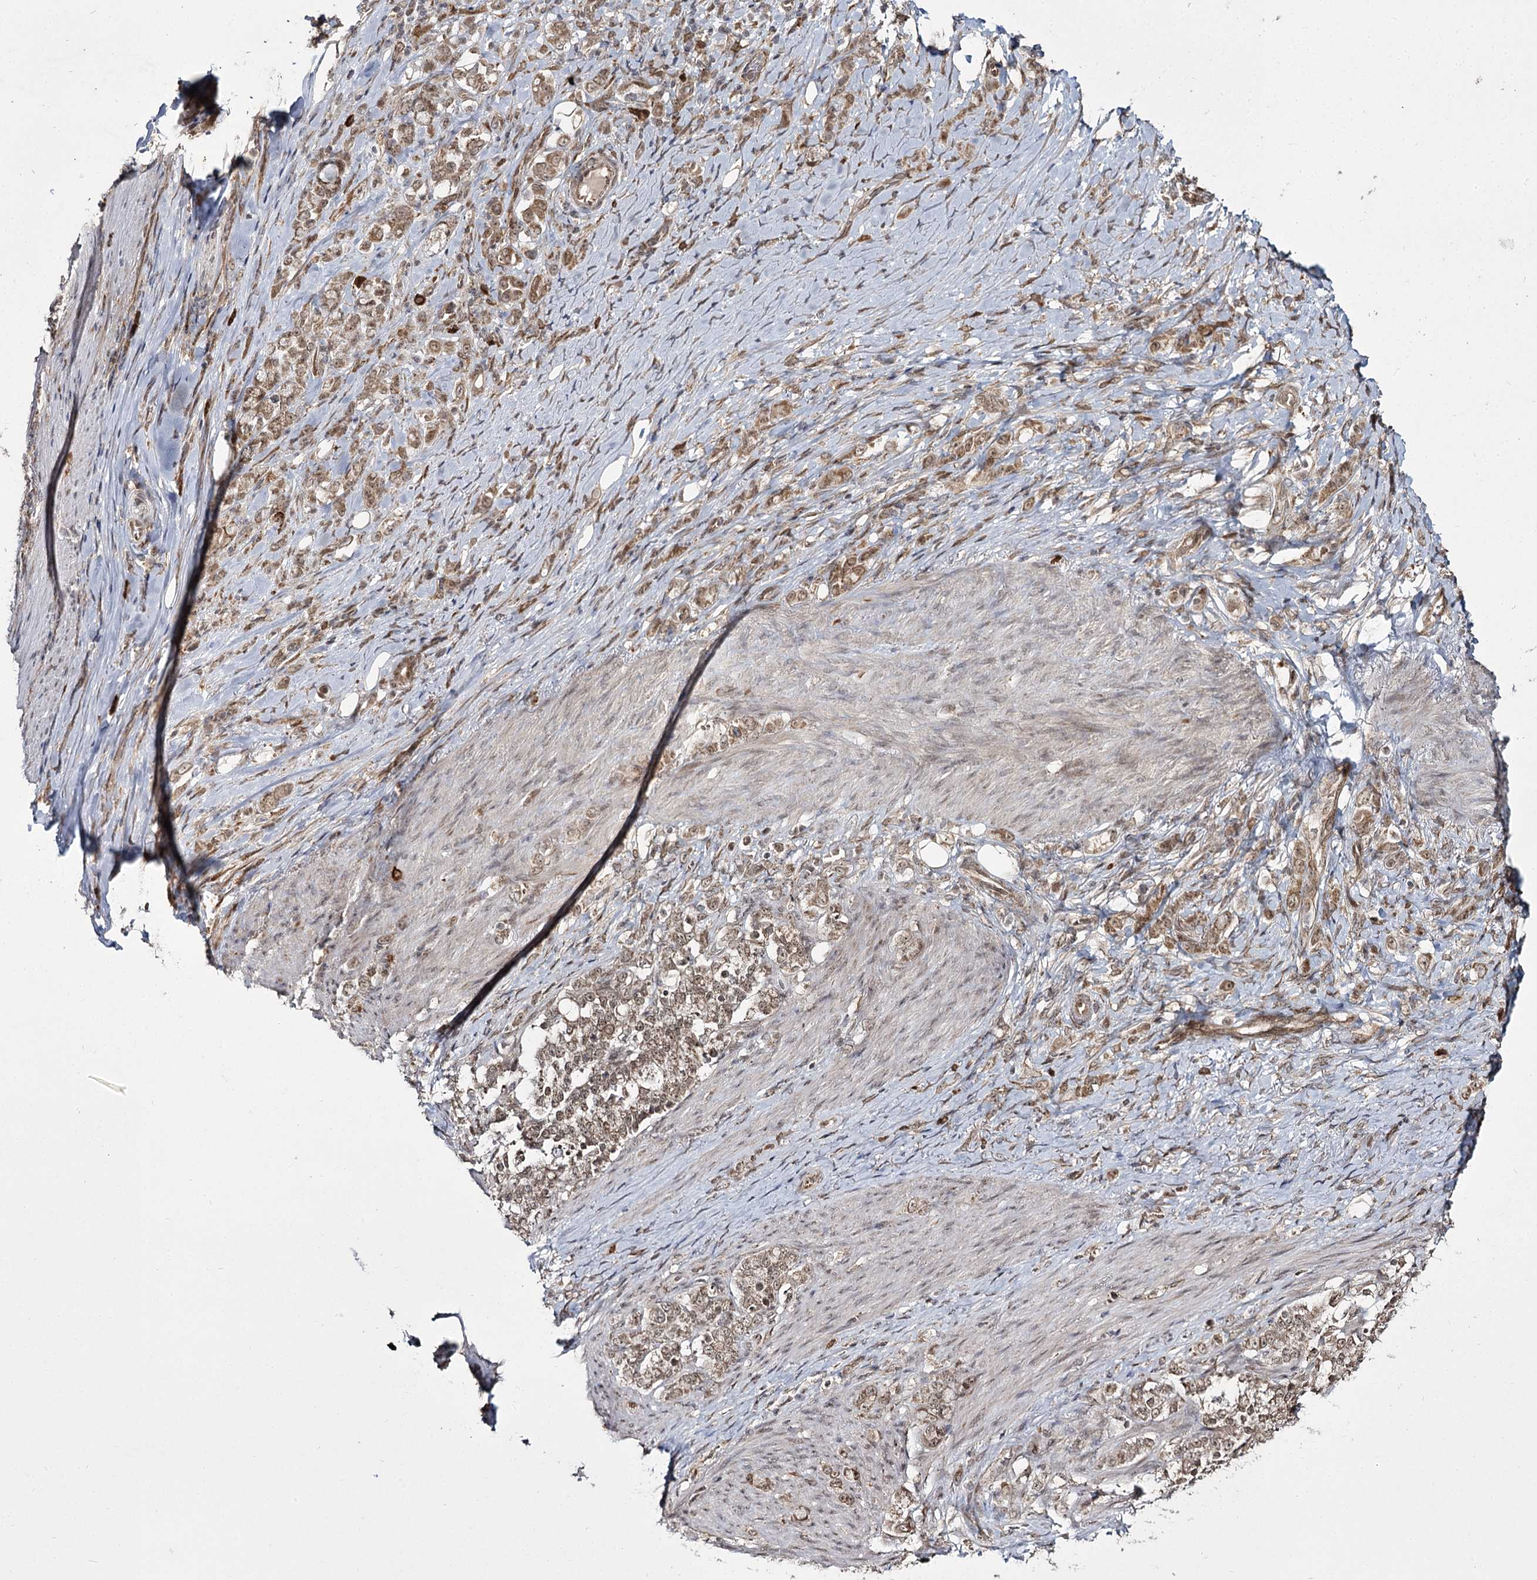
{"staining": {"intensity": "moderate", "quantity": ">75%", "location": "cytoplasmic/membranous,nuclear"}, "tissue": "stomach cancer", "cell_type": "Tumor cells", "image_type": "cancer", "snomed": [{"axis": "morphology", "description": "Adenocarcinoma, NOS"}, {"axis": "topography", "description": "Stomach"}], "caption": "DAB (3,3'-diaminobenzidine) immunohistochemical staining of human adenocarcinoma (stomach) demonstrates moderate cytoplasmic/membranous and nuclear protein staining in about >75% of tumor cells. The protein of interest is shown in brown color, while the nuclei are stained blue.", "gene": "TRNT1", "patient": {"sex": "female", "age": 79}}